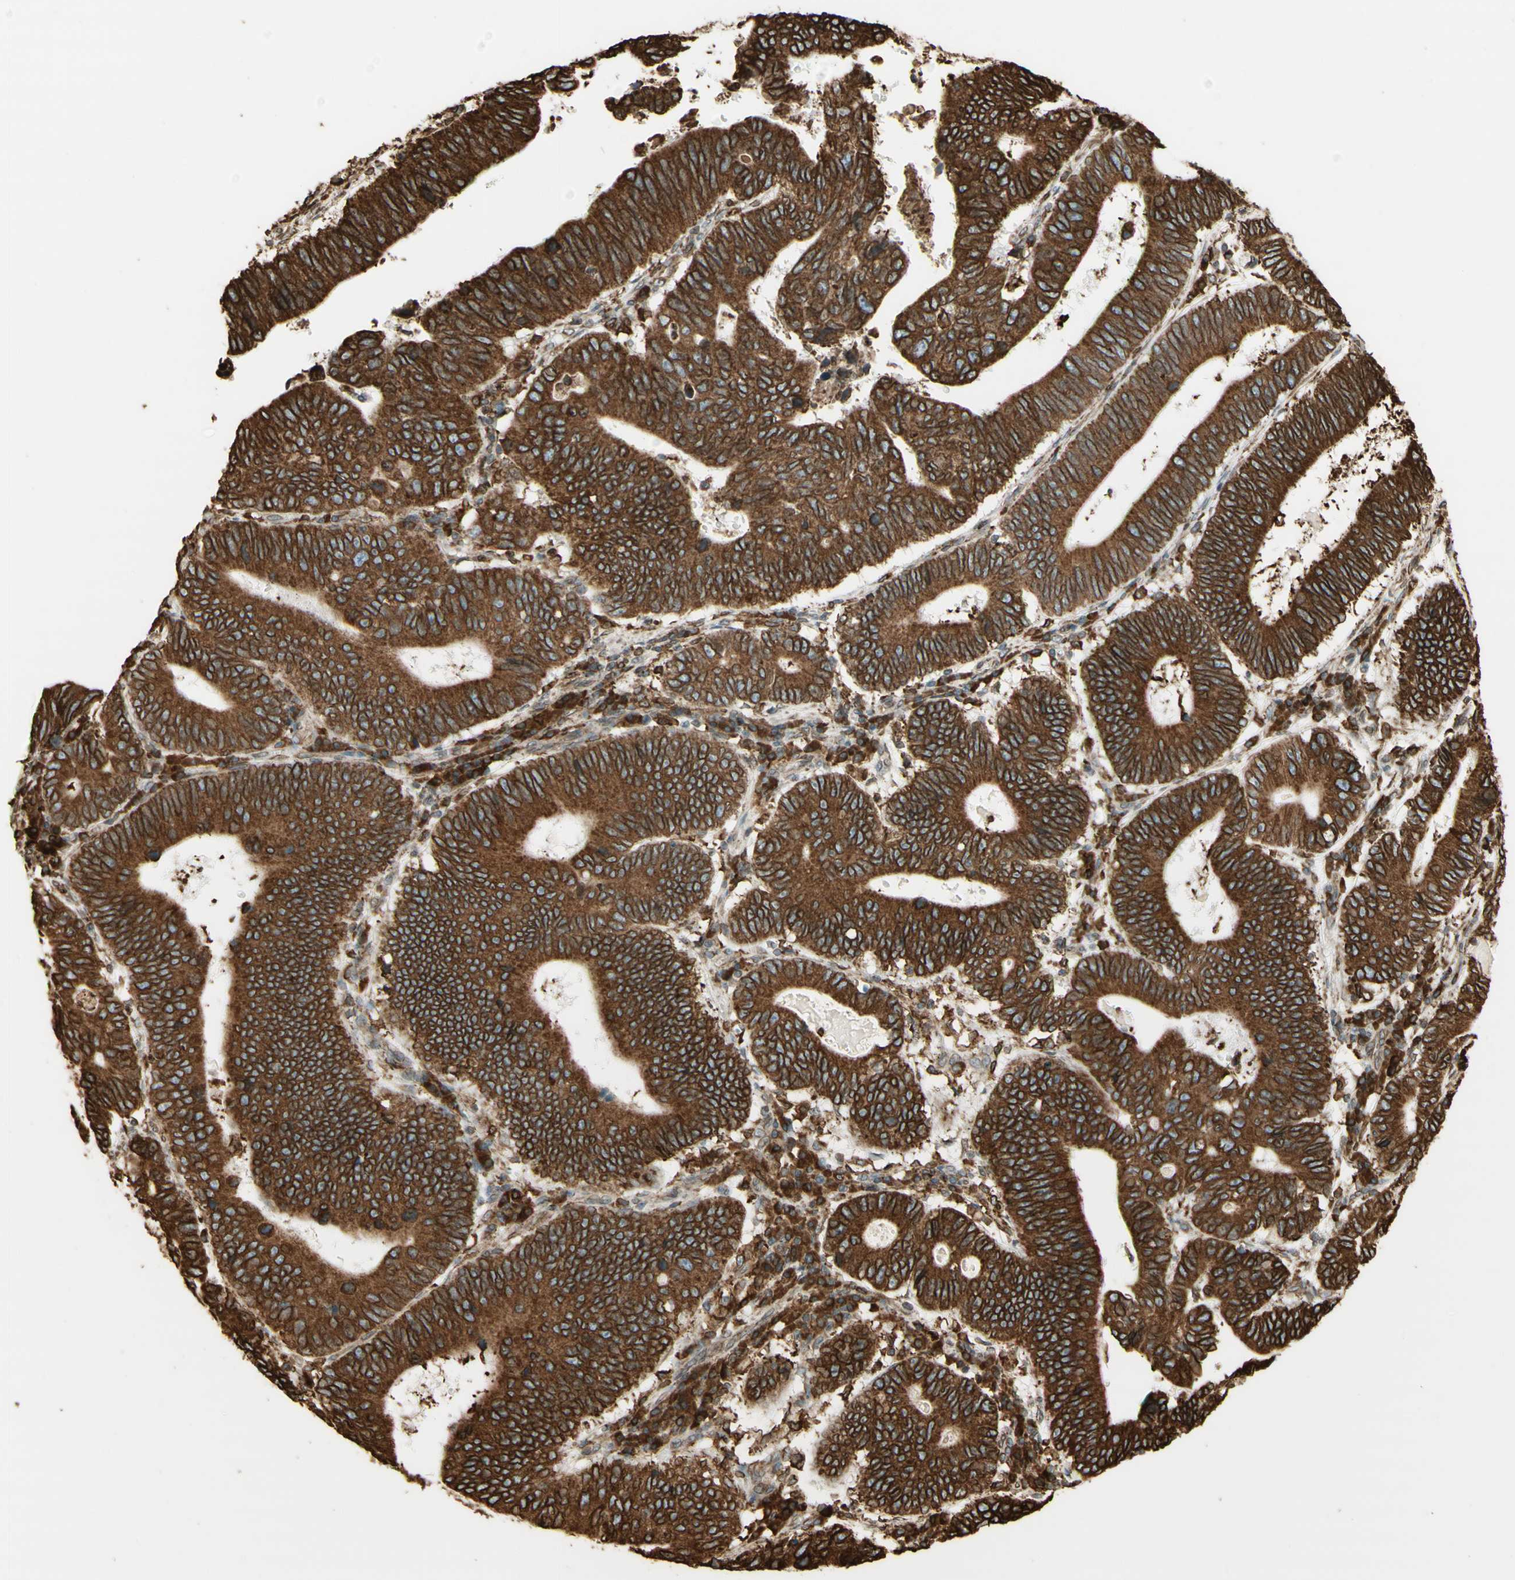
{"staining": {"intensity": "strong", "quantity": ">75%", "location": "cytoplasmic/membranous"}, "tissue": "stomach cancer", "cell_type": "Tumor cells", "image_type": "cancer", "snomed": [{"axis": "morphology", "description": "Adenocarcinoma, NOS"}, {"axis": "topography", "description": "Stomach"}], "caption": "Protein staining by immunohistochemistry shows strong cytoplasmic/membranous staining in about >75% of tumor cells in stomach adenocarcinoma.", "gene": "CANX", "patient": {"sex": "male", "age": 59}}